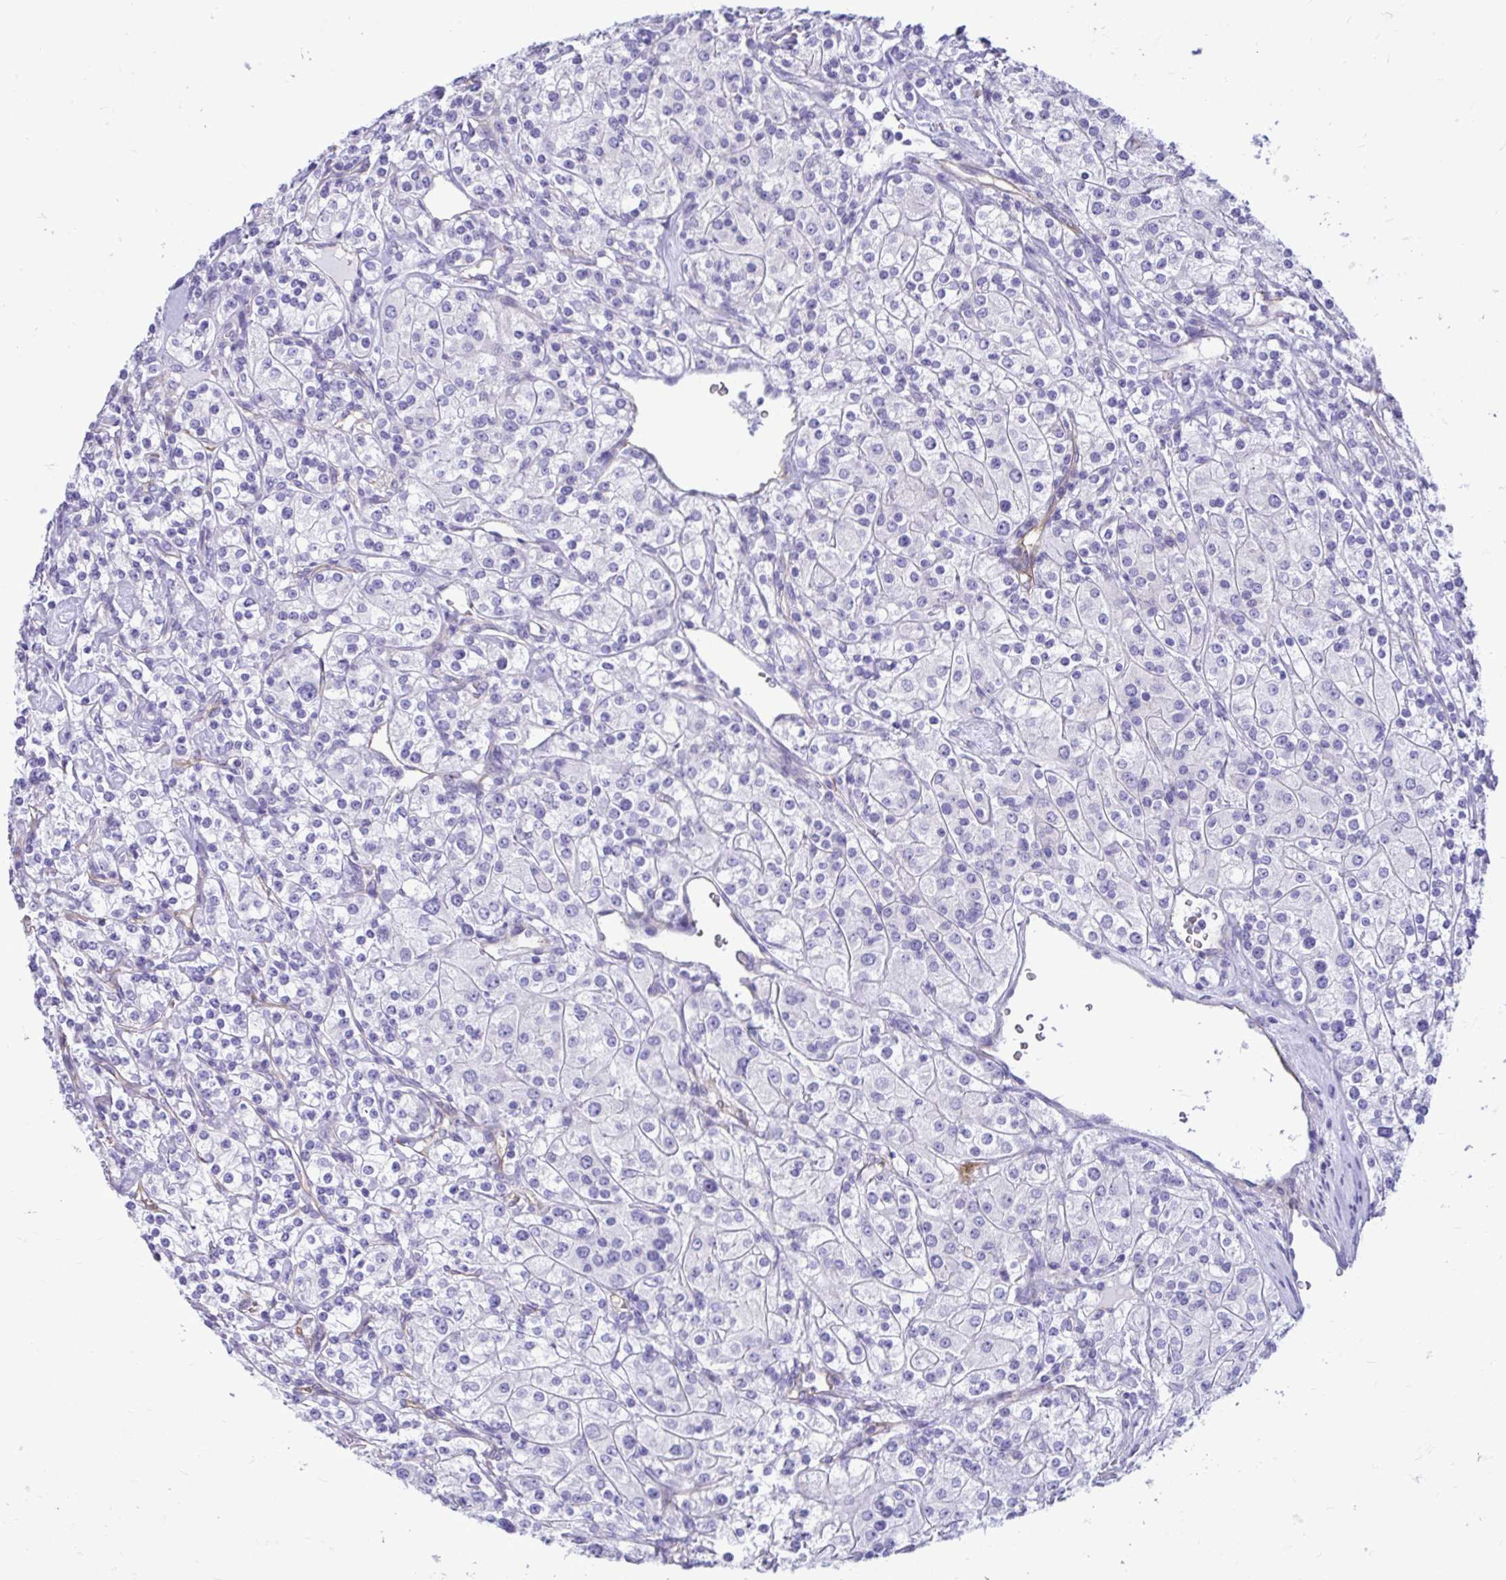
{"staining": {"intensity": "negative", "quantity": "none", "location": "none"}, "tissue": "renal cancer", "cell_type": "Tumor cells", "image_type": "cancer", "snomed": [{"axis": "morphology", "description": "Adenocarcinoma, NOS"}, {"axis": "topography", "description": "Kidney"}], "caption": "Immunohistochemistry (IHC) photomicrograph of neoplastic tissue: human renal cancer (adenocarcinoma) stained with DAB (3,3'-diaminobenzidine) exhibits no significant protein expression in tumor cells.", "gene": "ABCG2", "patient": {"sex": "male", "age": 77}}